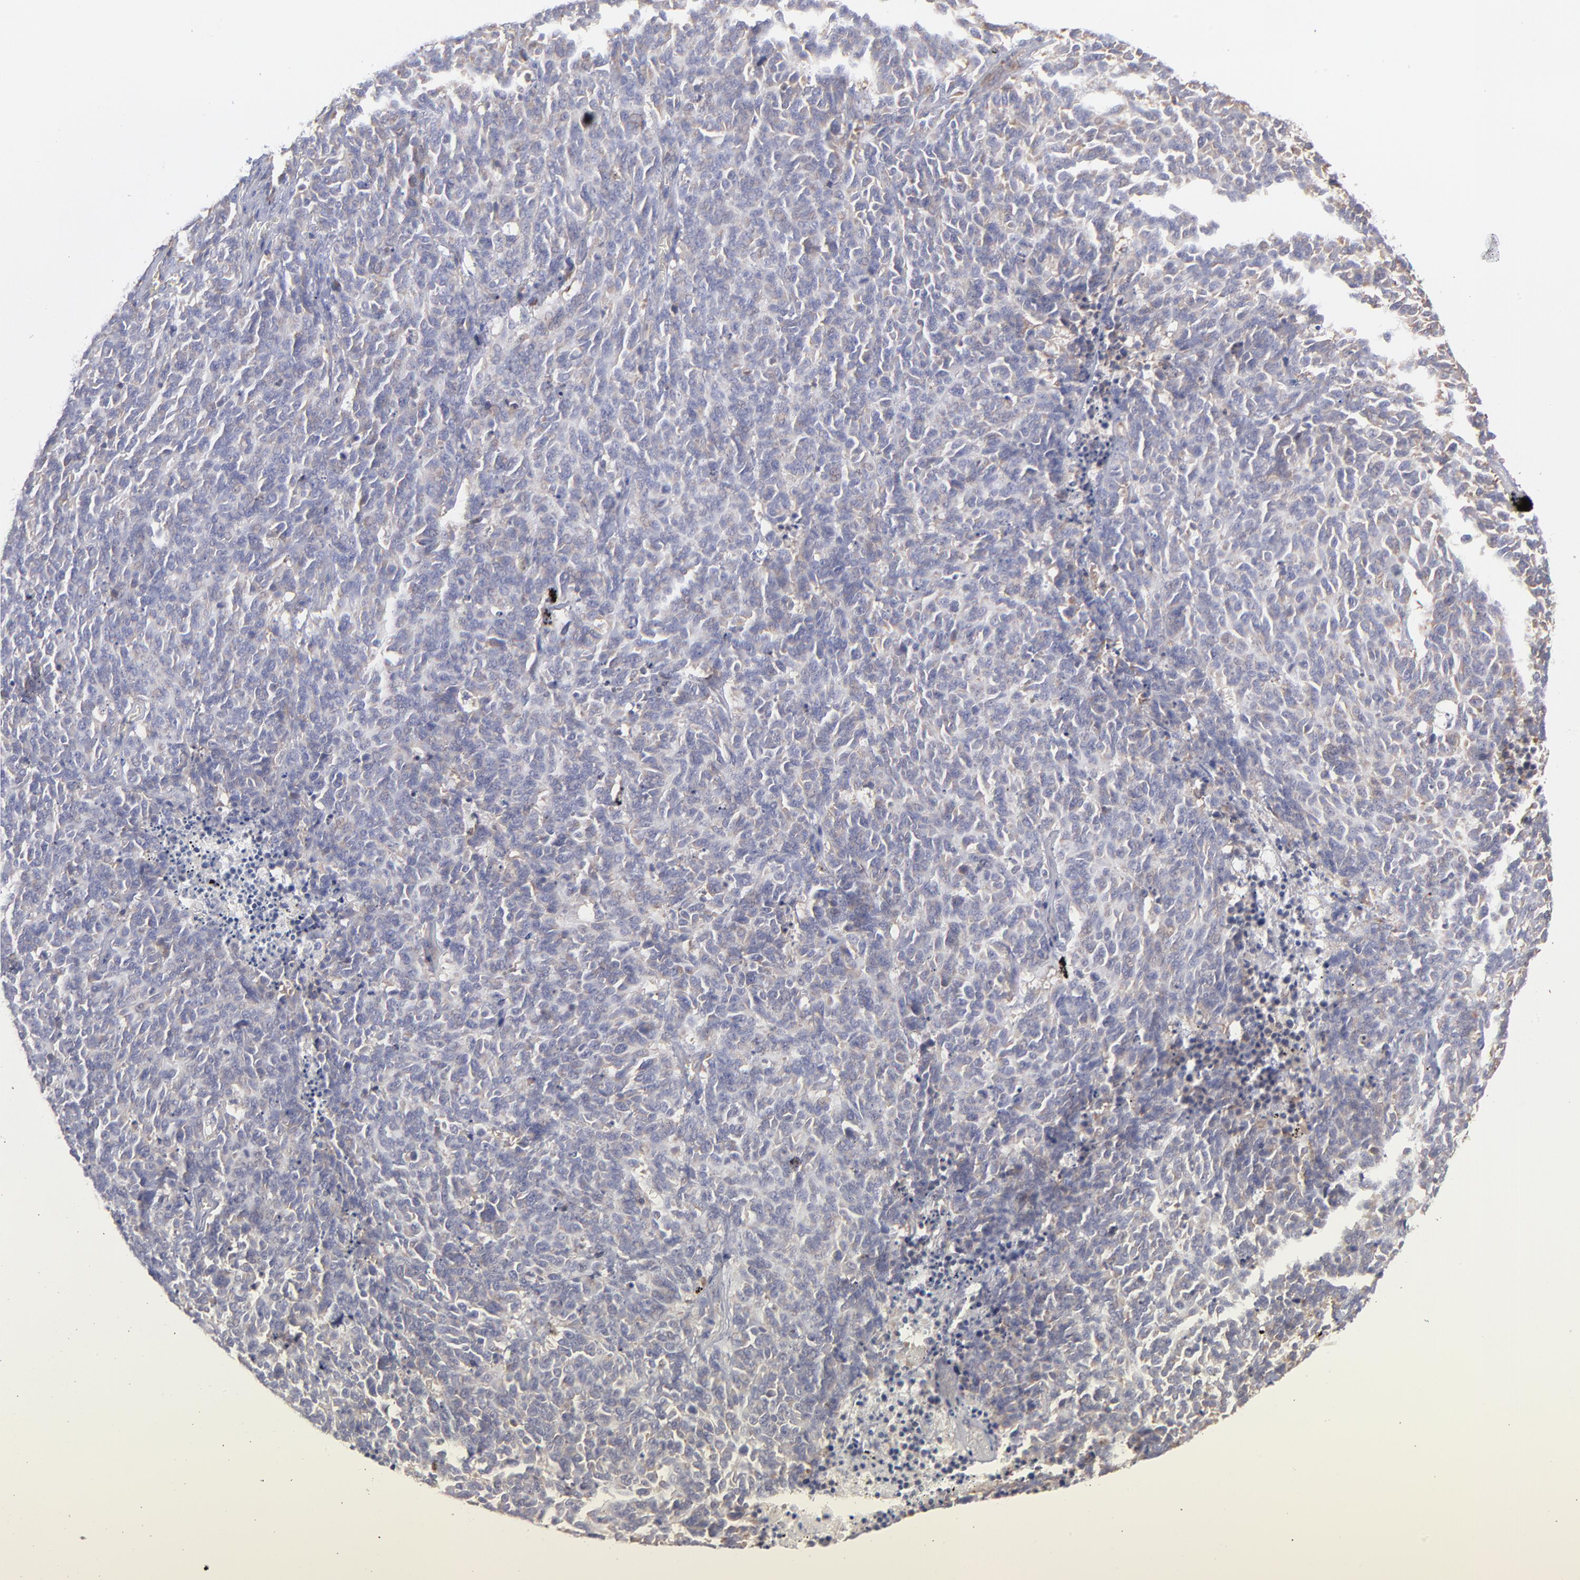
{"staining": {"intensity": "negative", "quantity": "none", "location": "none"}, "tissue": "lung cancer", "cell_type": "Tumor cells", "image_type": "cancer", "snomed": [{"axis": "morphology", "description": "Neoplasm, malignant, NOS"}, {"axis": "topography", "description": "Lung"}], "caption": "This is a photomicrograph of immunohistochemistry staining of lung cancer, which shows no positivity in tumor cells.", "gene": "RPLP0", "patient": {"sex": "female", "age": 58}}